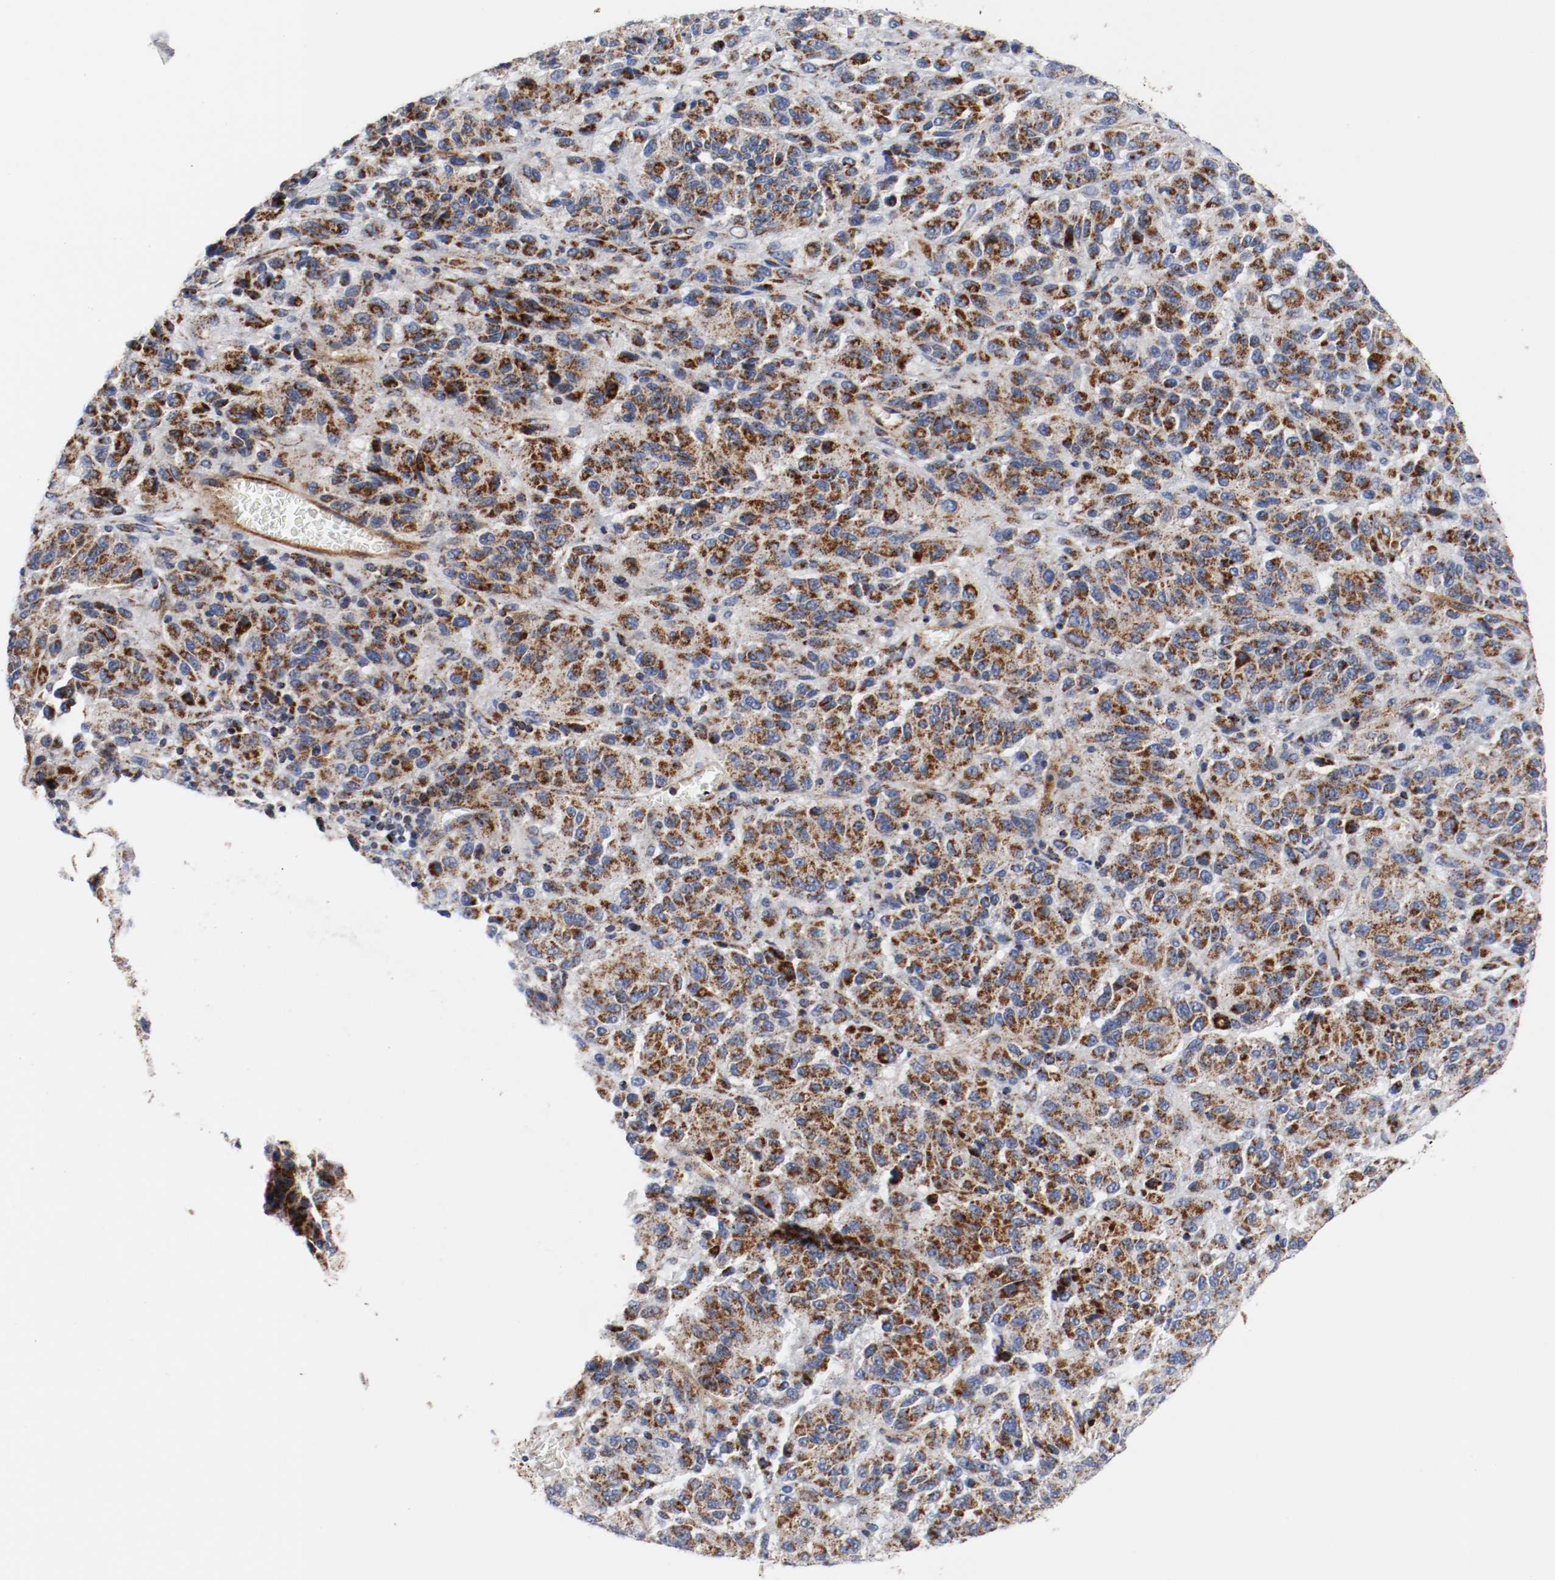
{"staining": {"intensity": "strong", "quantity": ">75%", "location": "cytoplasmic/membranous"}, "tissue": "melanoma", "cell_type": "Tumor cells", "image_type": "cancer", "snomed": [{"axis": "morphology", "description": "Malignant melanoma, Metastatic site"}, {"axis": "topography", "description": "Lung"}], "caption": "Melanoma stained for a protein reveals strong cytoplasmic/membranous positivity in tumor cells. Using DAB (brown) and hematoxylin (blue) stains, captured at high magnification using brightfield microscopy.", "gene": "TUBD1", "patient": {"sex": "male", "age": 64}}